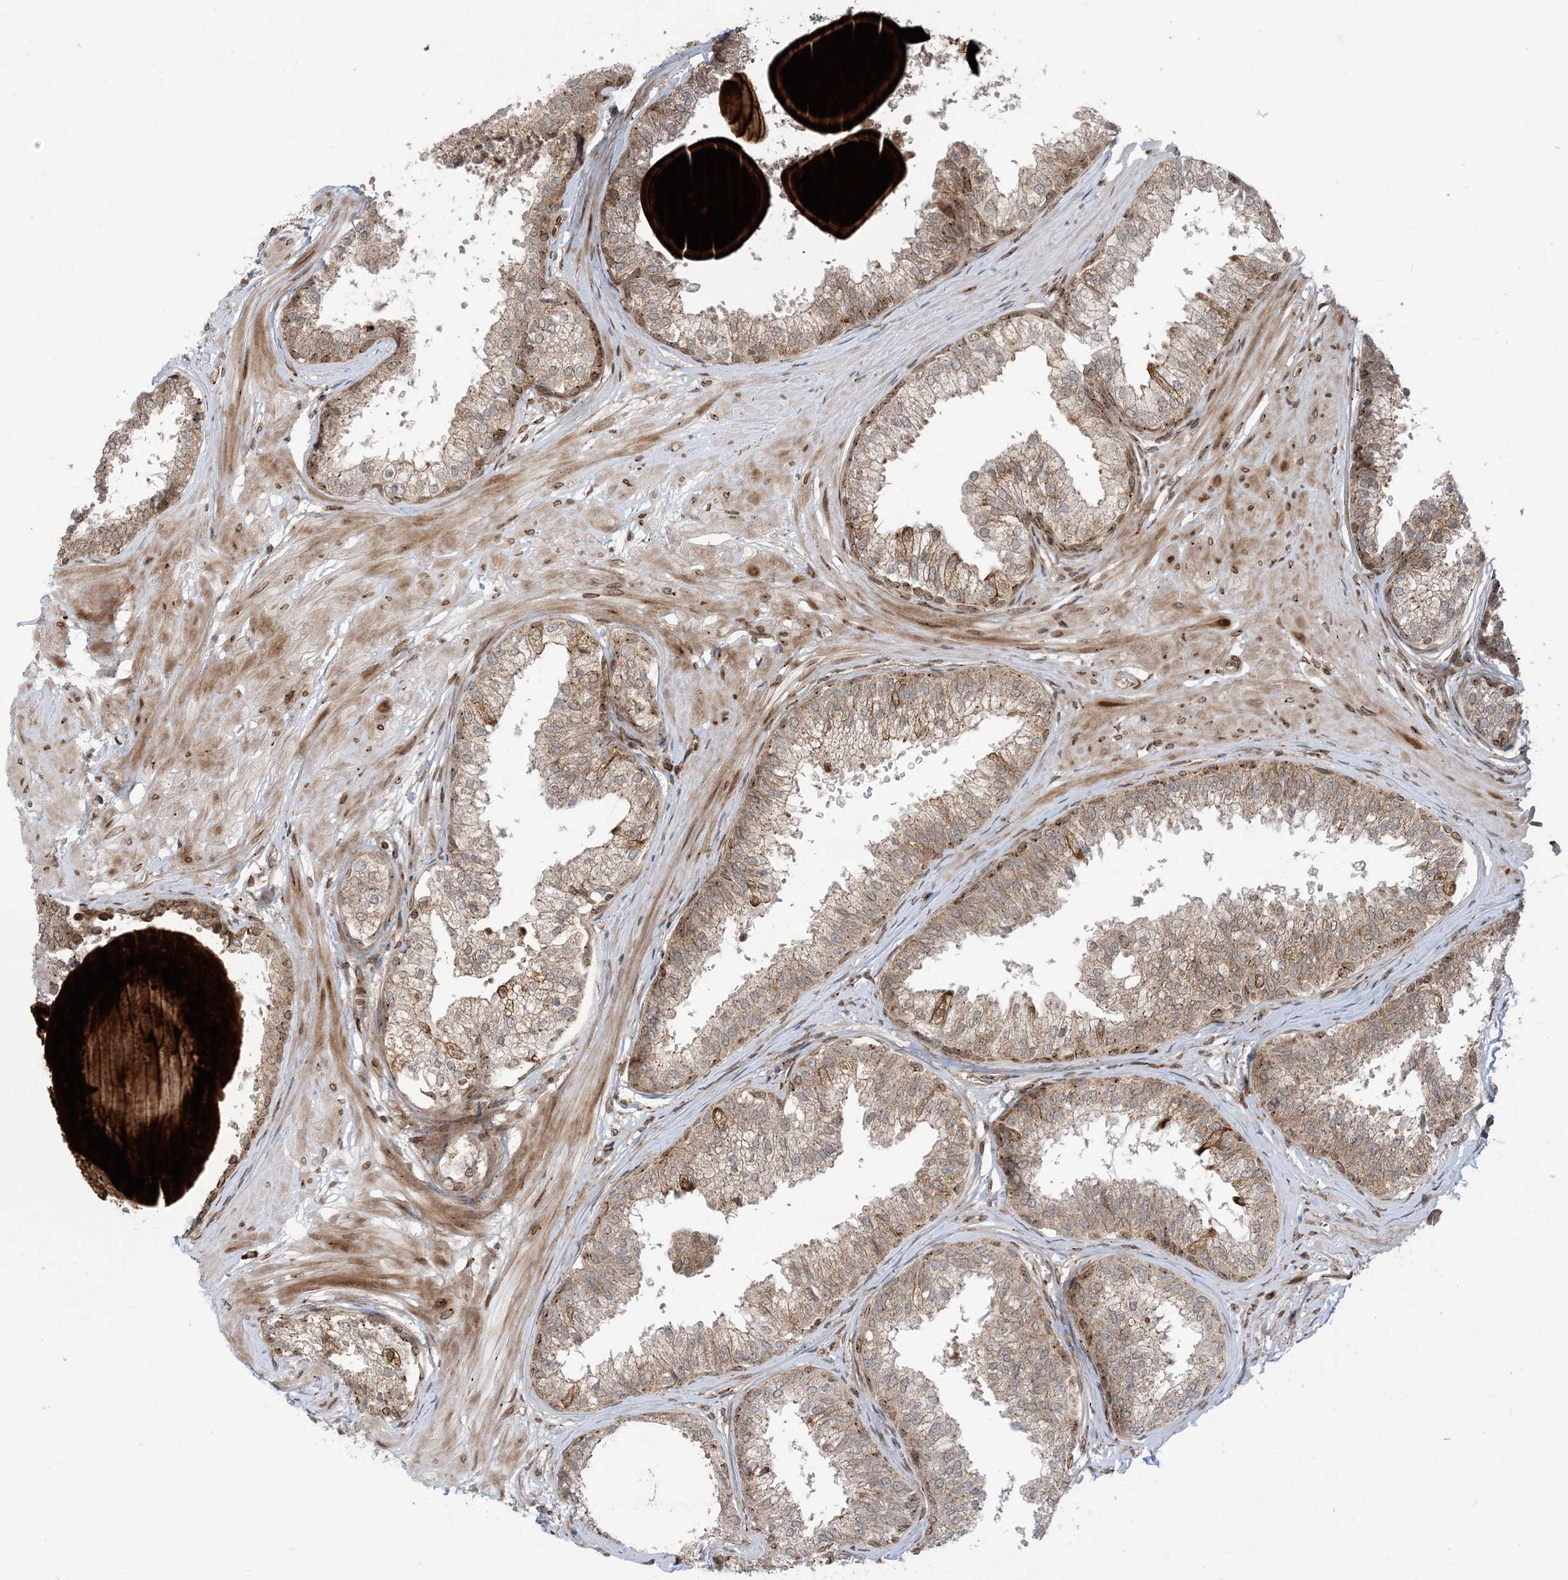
{"staining": {"intensity": "moderate", "quantity": ">75%", "location": "cytoplasmic/membranous"}, "tissue": "prostate", "cell_type": "Glandular cells", "image_type": "normal", "snomed": [{"axis": "morphology", "description": "Normal tissue, NOS"}, {"axis": "topography", "description": "Prostate"}], "caption": "Protein expression analysis of benign human prostate reveals moderate cytoplasmic/membranous positivity in approximately >75% of glandular cells.", "gene": "CASP4", "patient": {"sex": "male", "age": 48}}